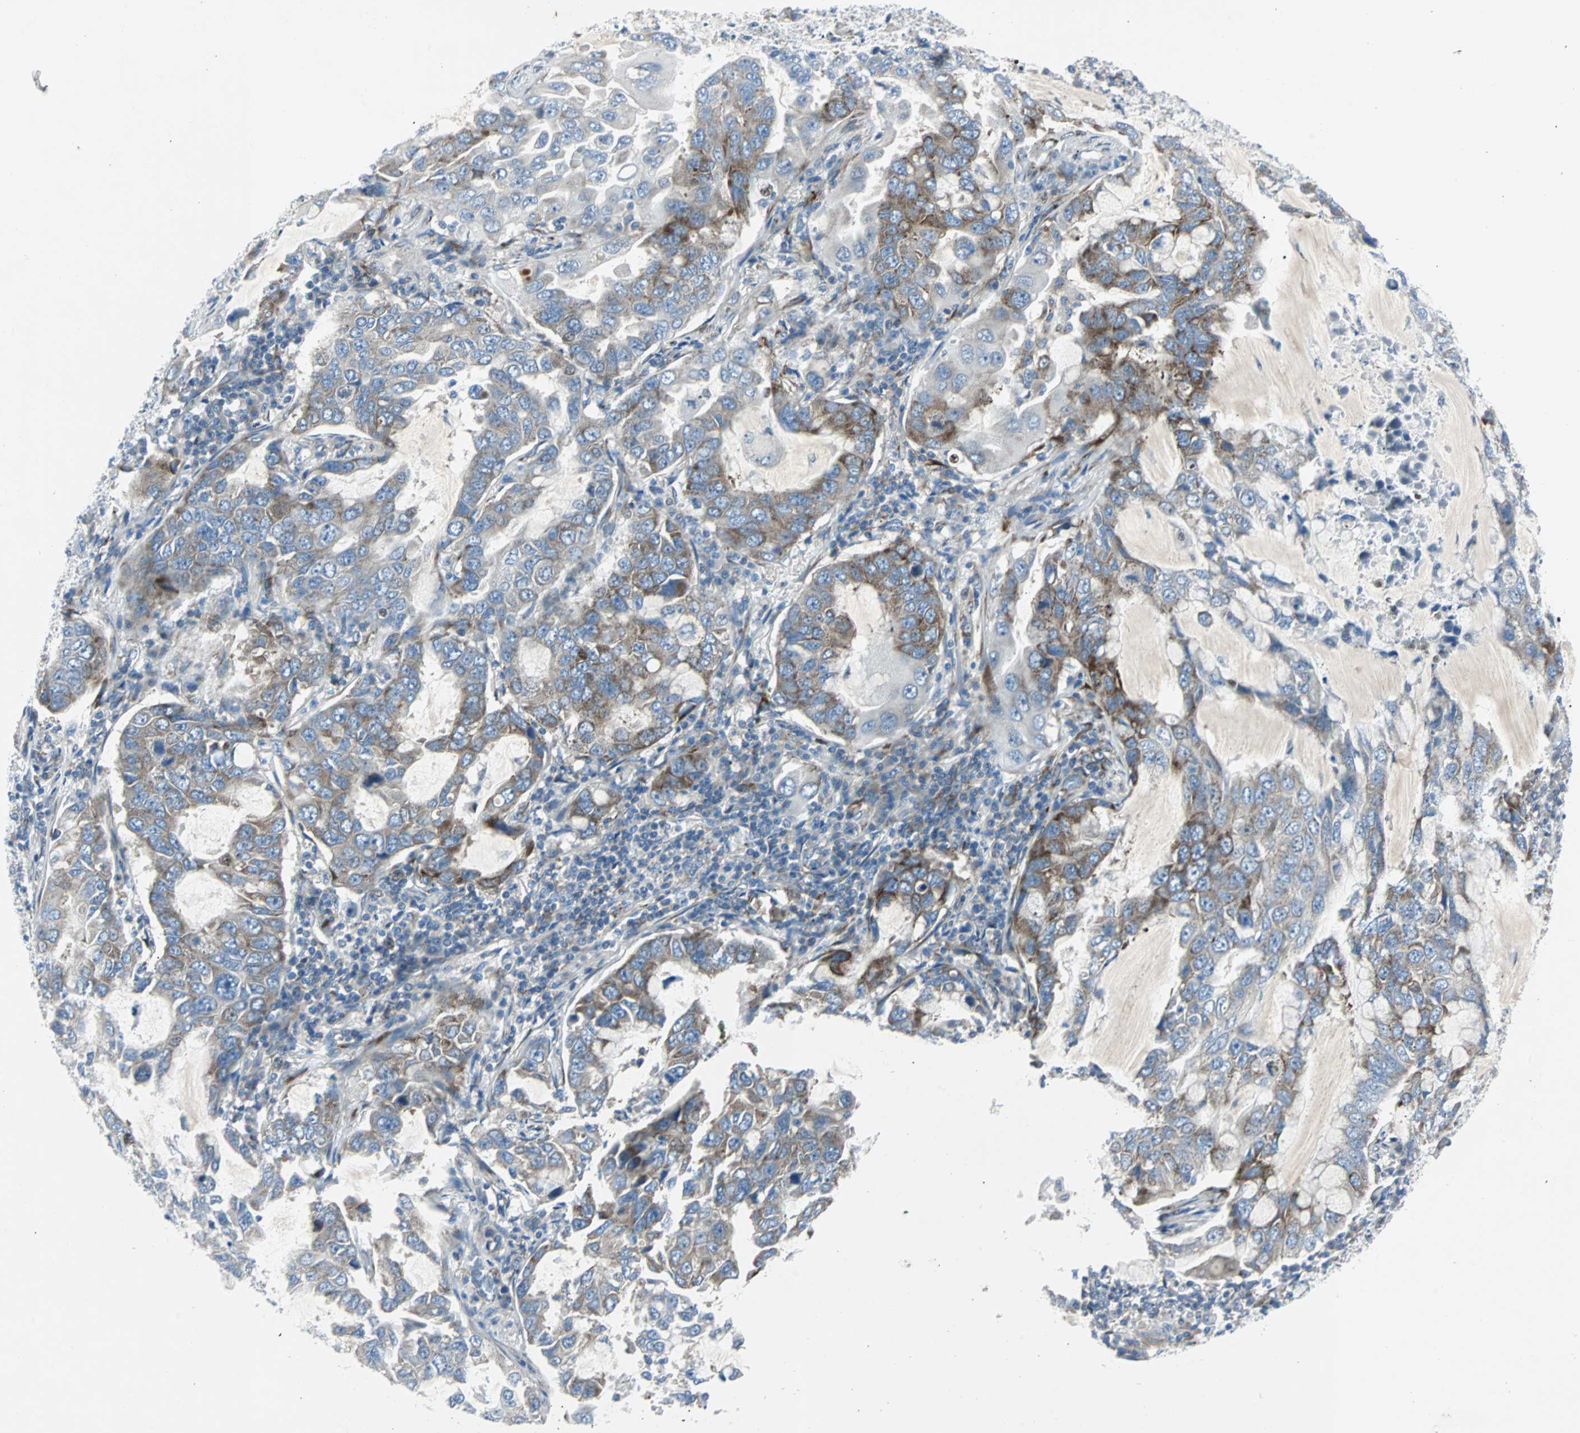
{"staining": {"intensity": "moderate", "quantity": ">75%", "location": "cytoplasmic/membranous"}, "tissue": "lung cancer", "cell_type": "Tumor cells", "image_type": "cancer", "snomed": [{"axis": "morphology", "description": "Adenocarcinoma, NOS"}, {"axis": "topography", "description": "Lung"}], "caption": "About >75% of tumor cells in human lung cancer demonstrate moderate cytoplasmic/membranous protein positivity as visualized by brown immunohistochemical staining.", "gene": "BBC3", "patient": {"sex": "male", "age": 64}}